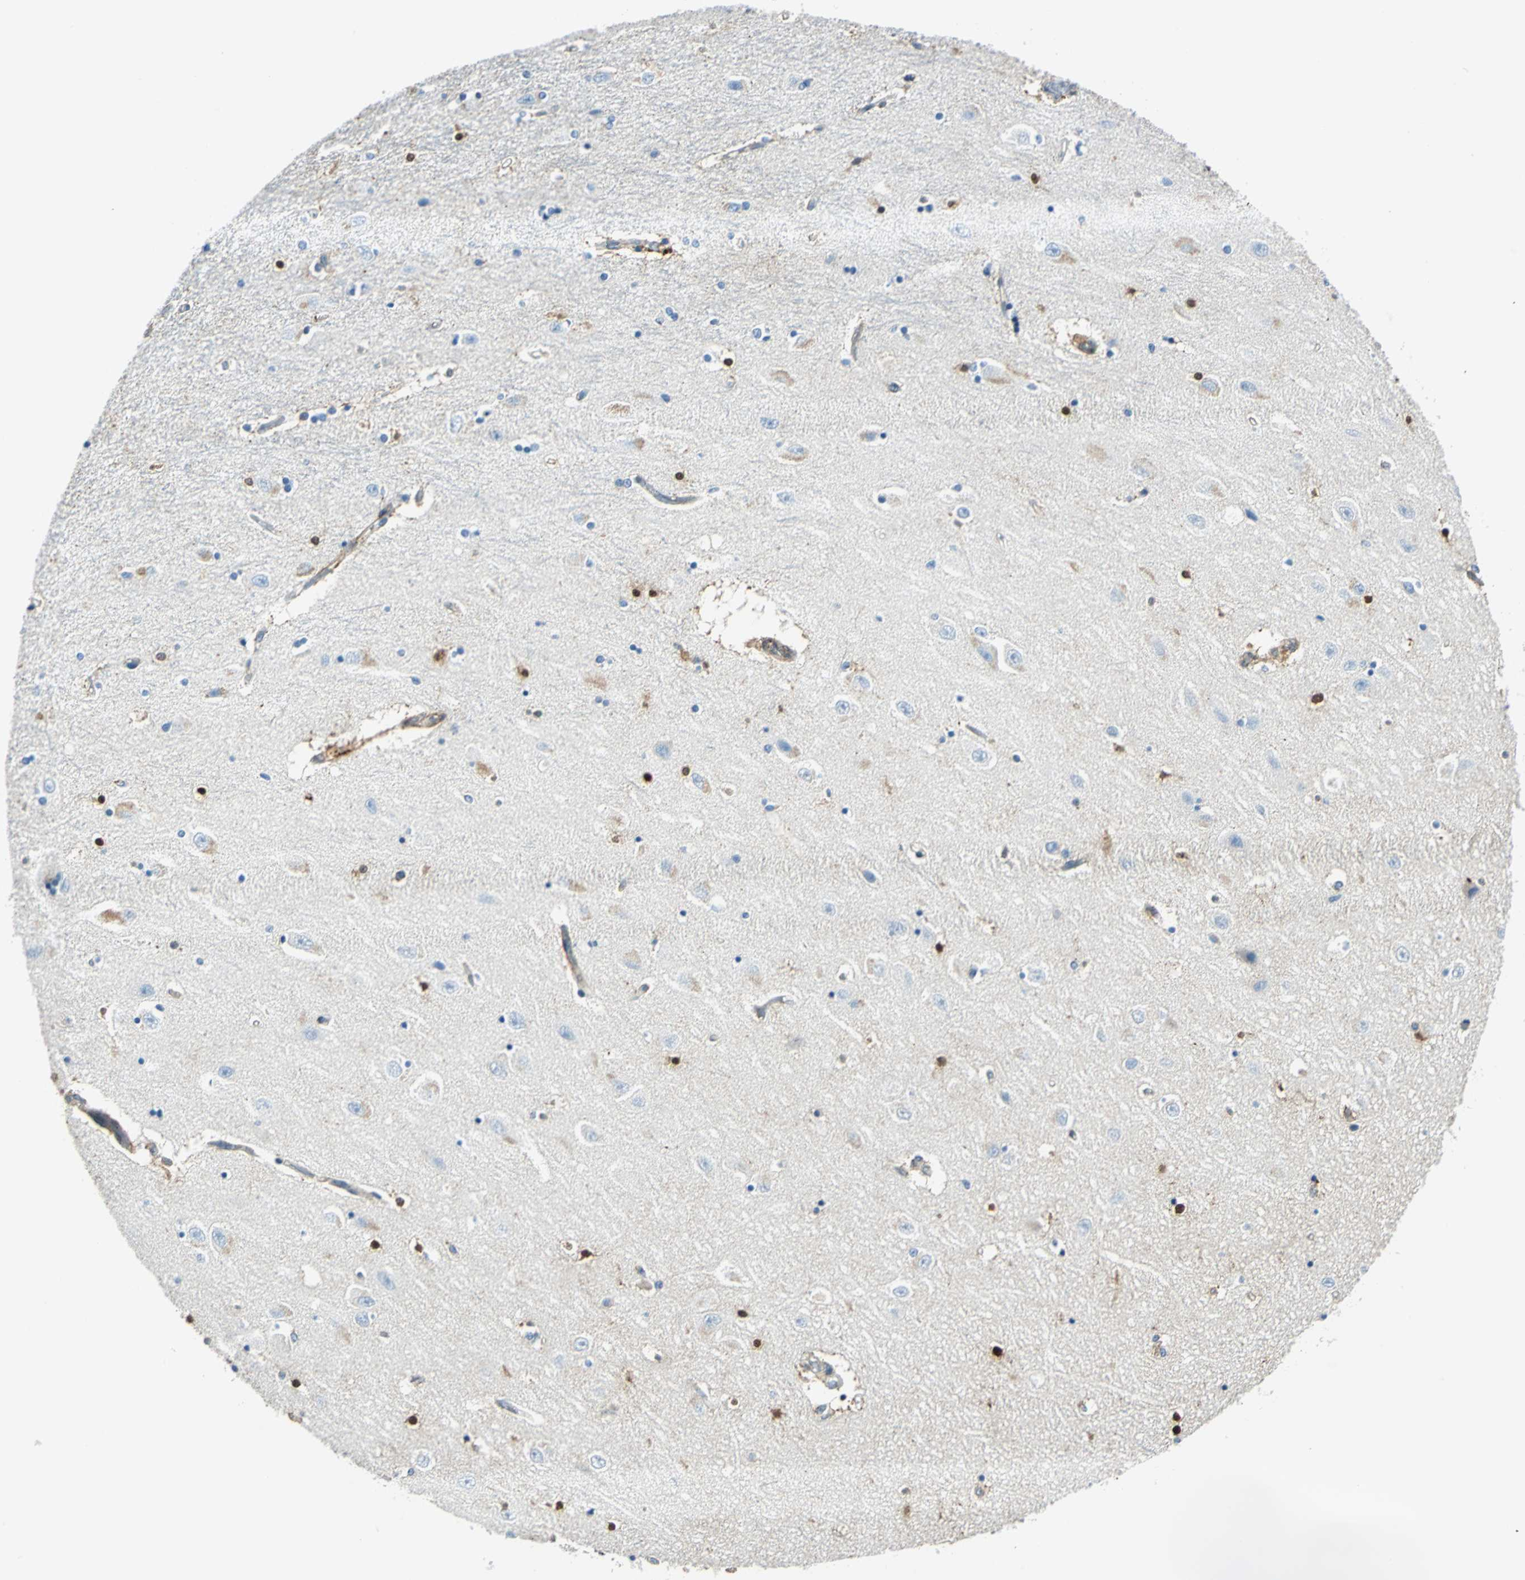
{"staining": {"intensity": "negative", "quantity": "none", "location": "none"}, "tissue": "hippocampus", "cell_type": "Glial cells", "image_type": "normal", "snomed": [{"axis": "morphology", "description": "Normal tissue, NOS"}, {"axis": "topography", "description": "Hippocampus"}], "caption": "Glial cells show no significant protein positivity in benign hippocampus. The staining is performed using DAB brown chromogen with nuclei counter-stained in using hematoxylin.", "gene": "HSPB1", "patient": {"sex": "female", "age": 54}}